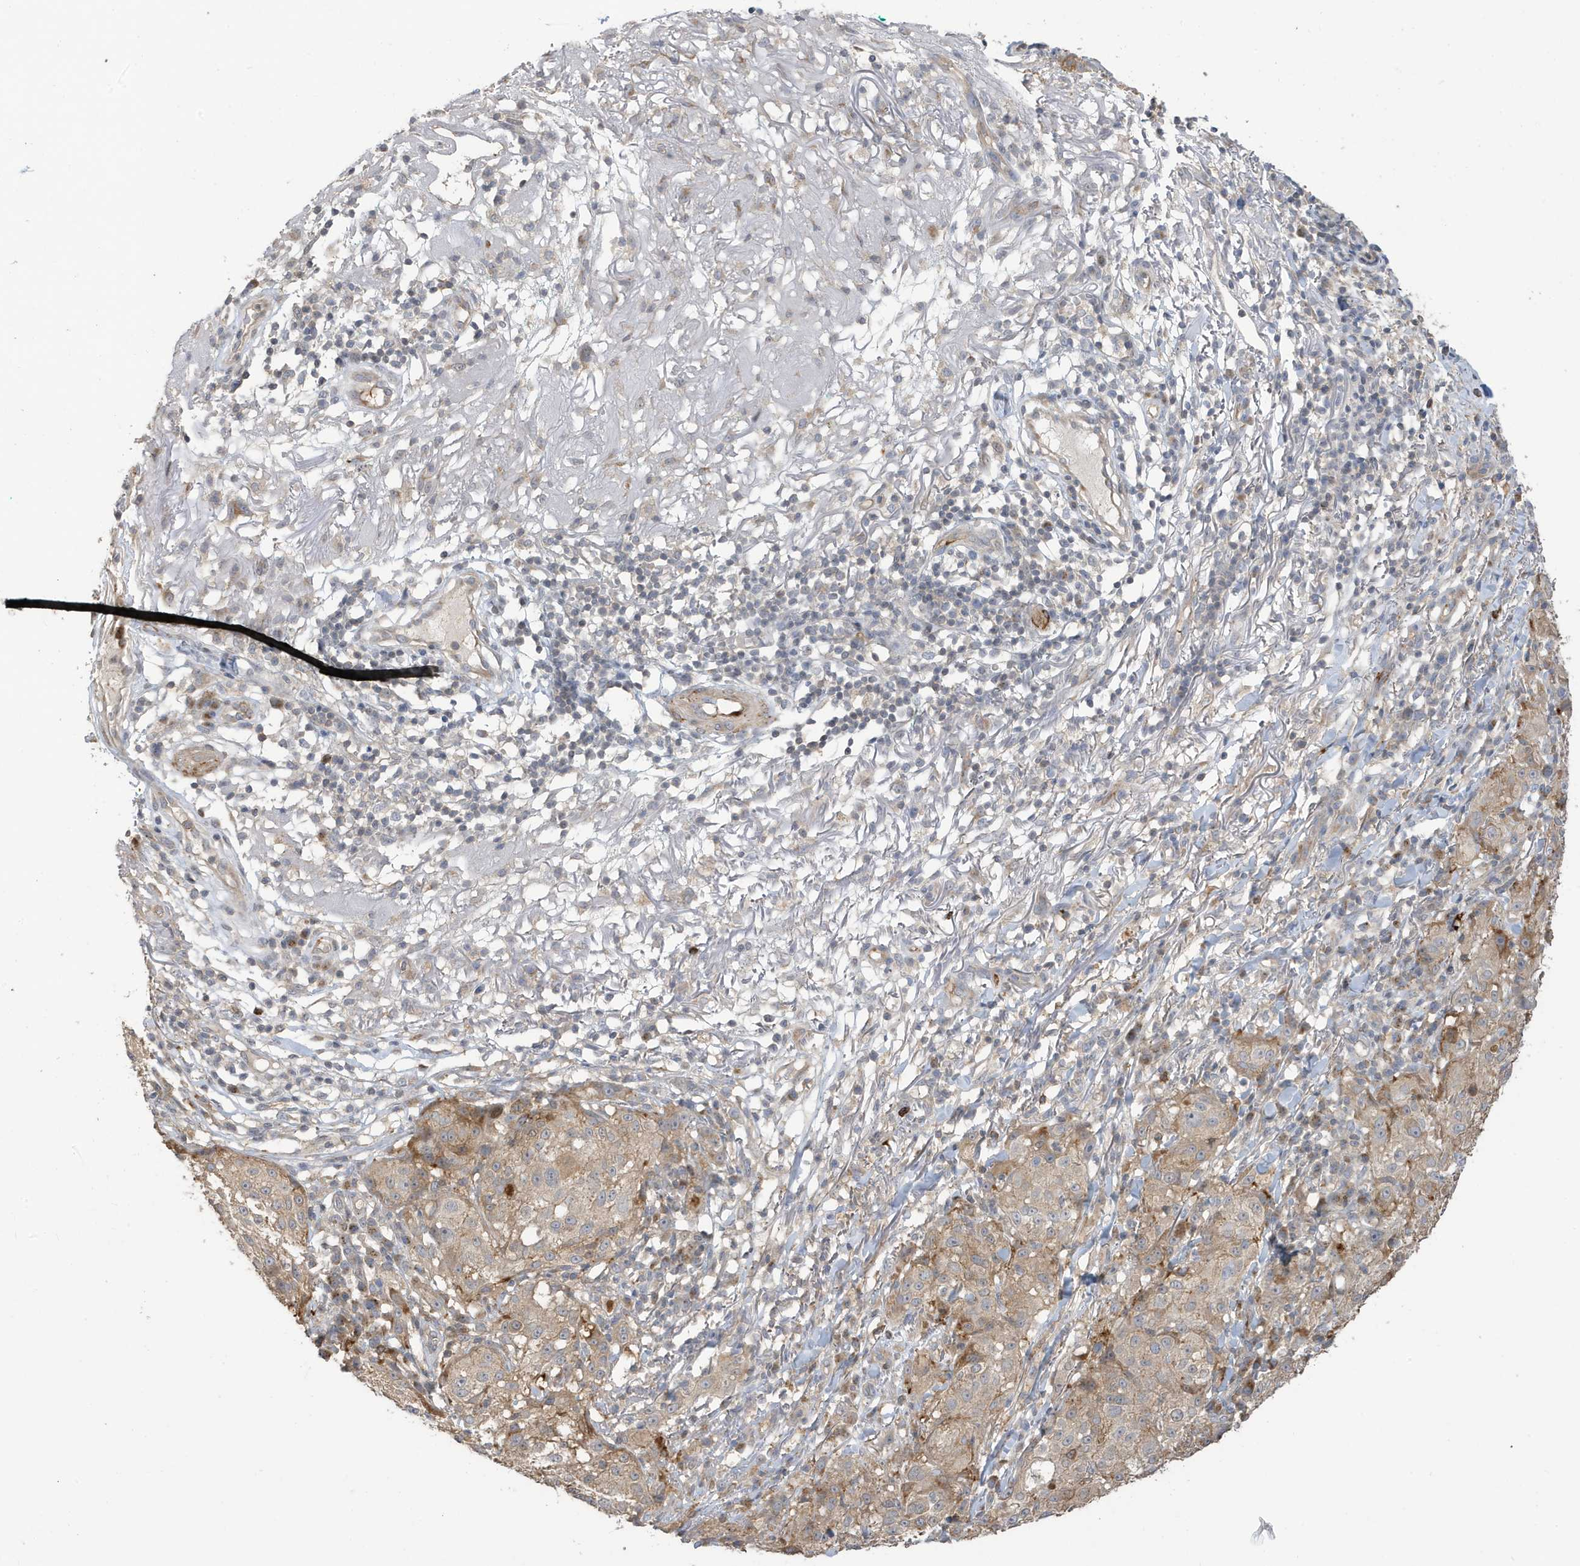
{"staining": {"intensity": "weak", "quantity": ">75%", "location": "cytoplasmic/membranous"}, "tissue": "melanoma", "cell_type": "Tumor cells", "image_type": "cancer", "snomed": [{"axis": "morphology", "description": "Necrosis, NOS"}, {"axis": "morphology", "description": "Malignant melanoma, NOS"}, {"axis": "topography", "description": "Skin"}], "caption": "Tumor cells show low levels of weak cytoplasmic/membranous staining in about >75% of cells in human malignant melanoma.", "gene": "TAB3", "patient": {"sex": "female", "age": 87}}